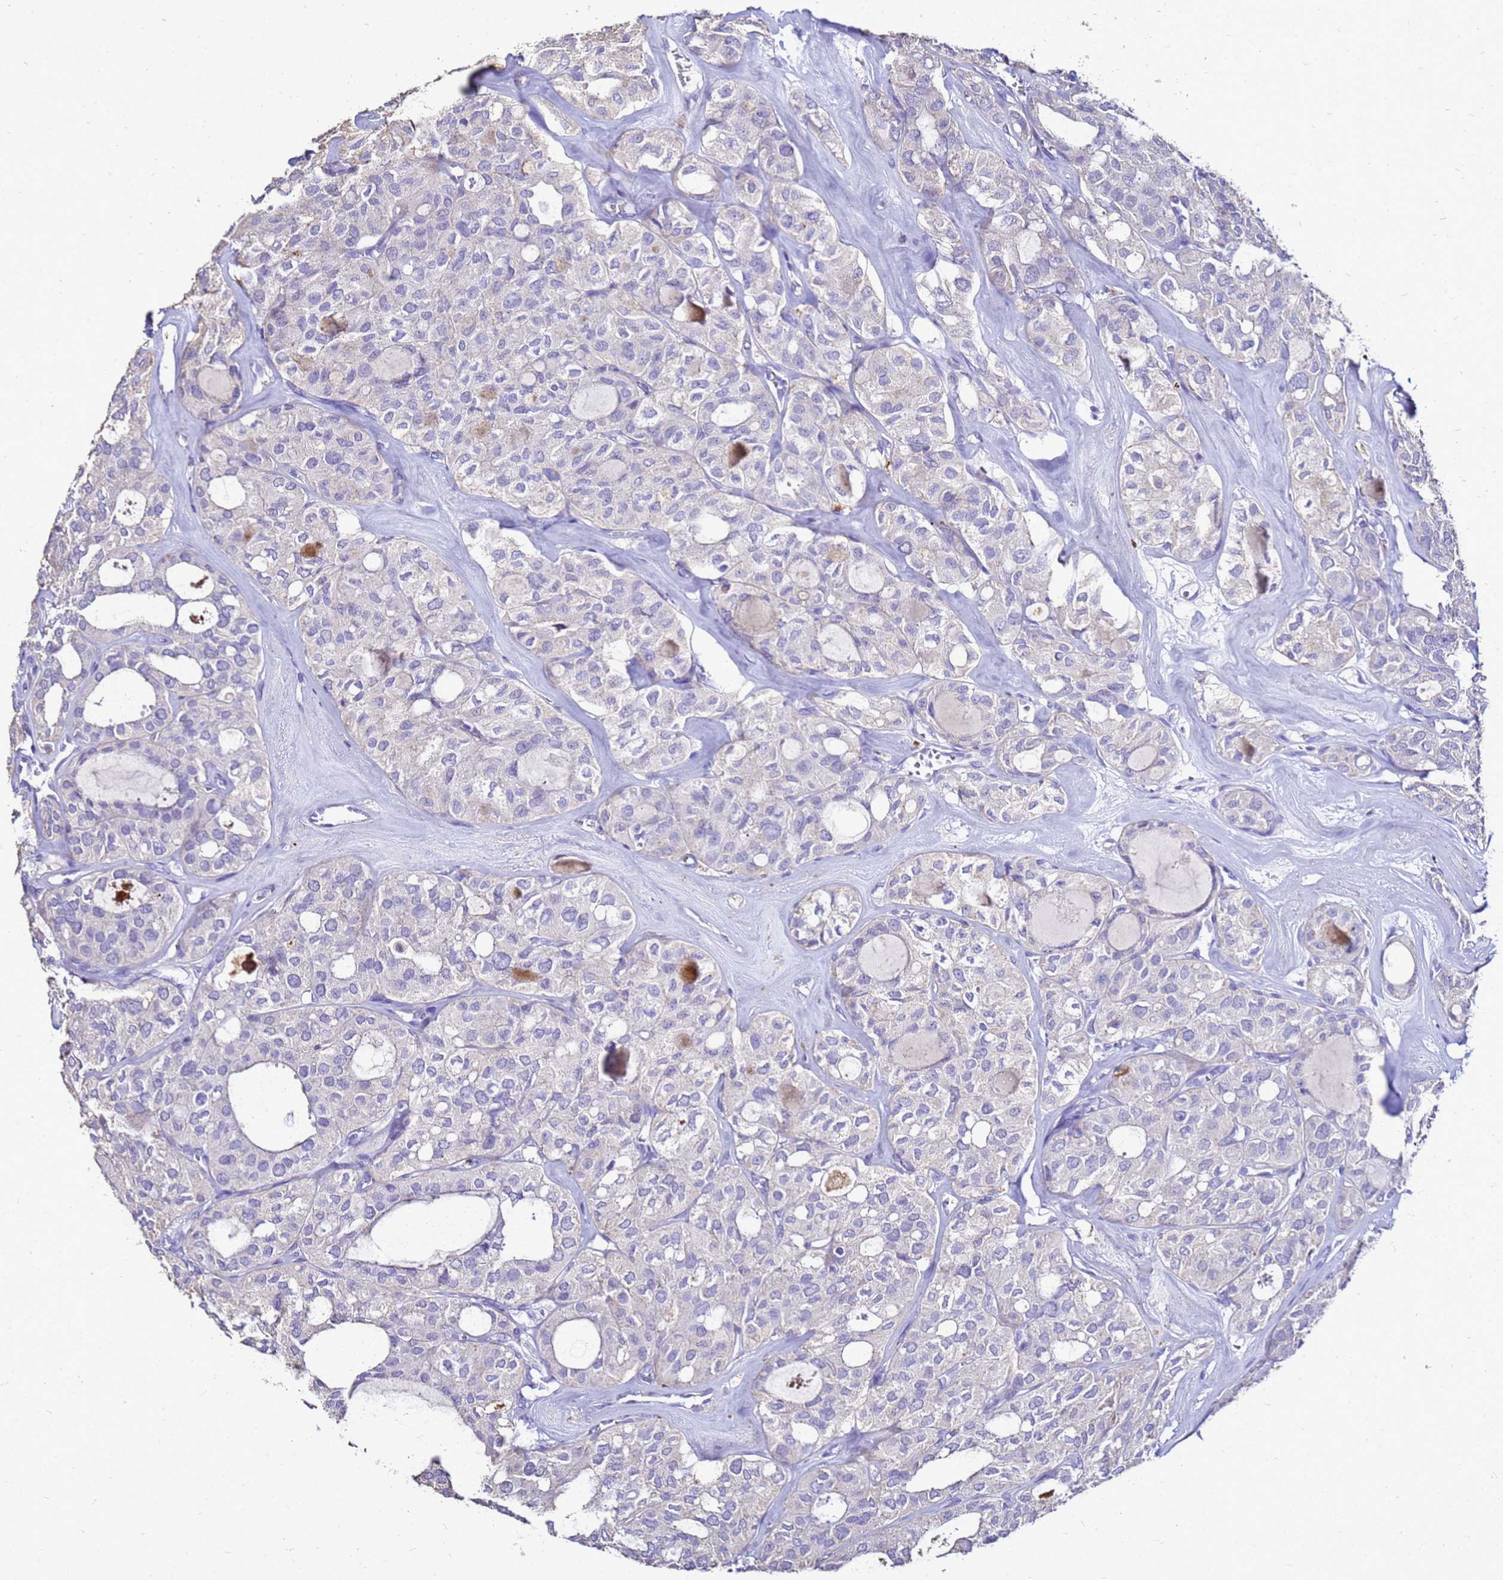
{"staining": {"intensity": "negative", "quantity": "none", "location": "none"}, "tissue": "thyroid cancer", "cell_type": "Tumor cells", "image_type": "cancer", "snomed": [{"axis": "morphology", "description": "Follicular adenoma carcinoma, NOS"}, {"axis": "topography", "description": "Thyroid gland"}], "caption": "The image shows no staining of tumor cells in thyroid follicular adenoma carcinoma.", "gene": "S100A2", "patient": {"sex": "male", "age": 75}}